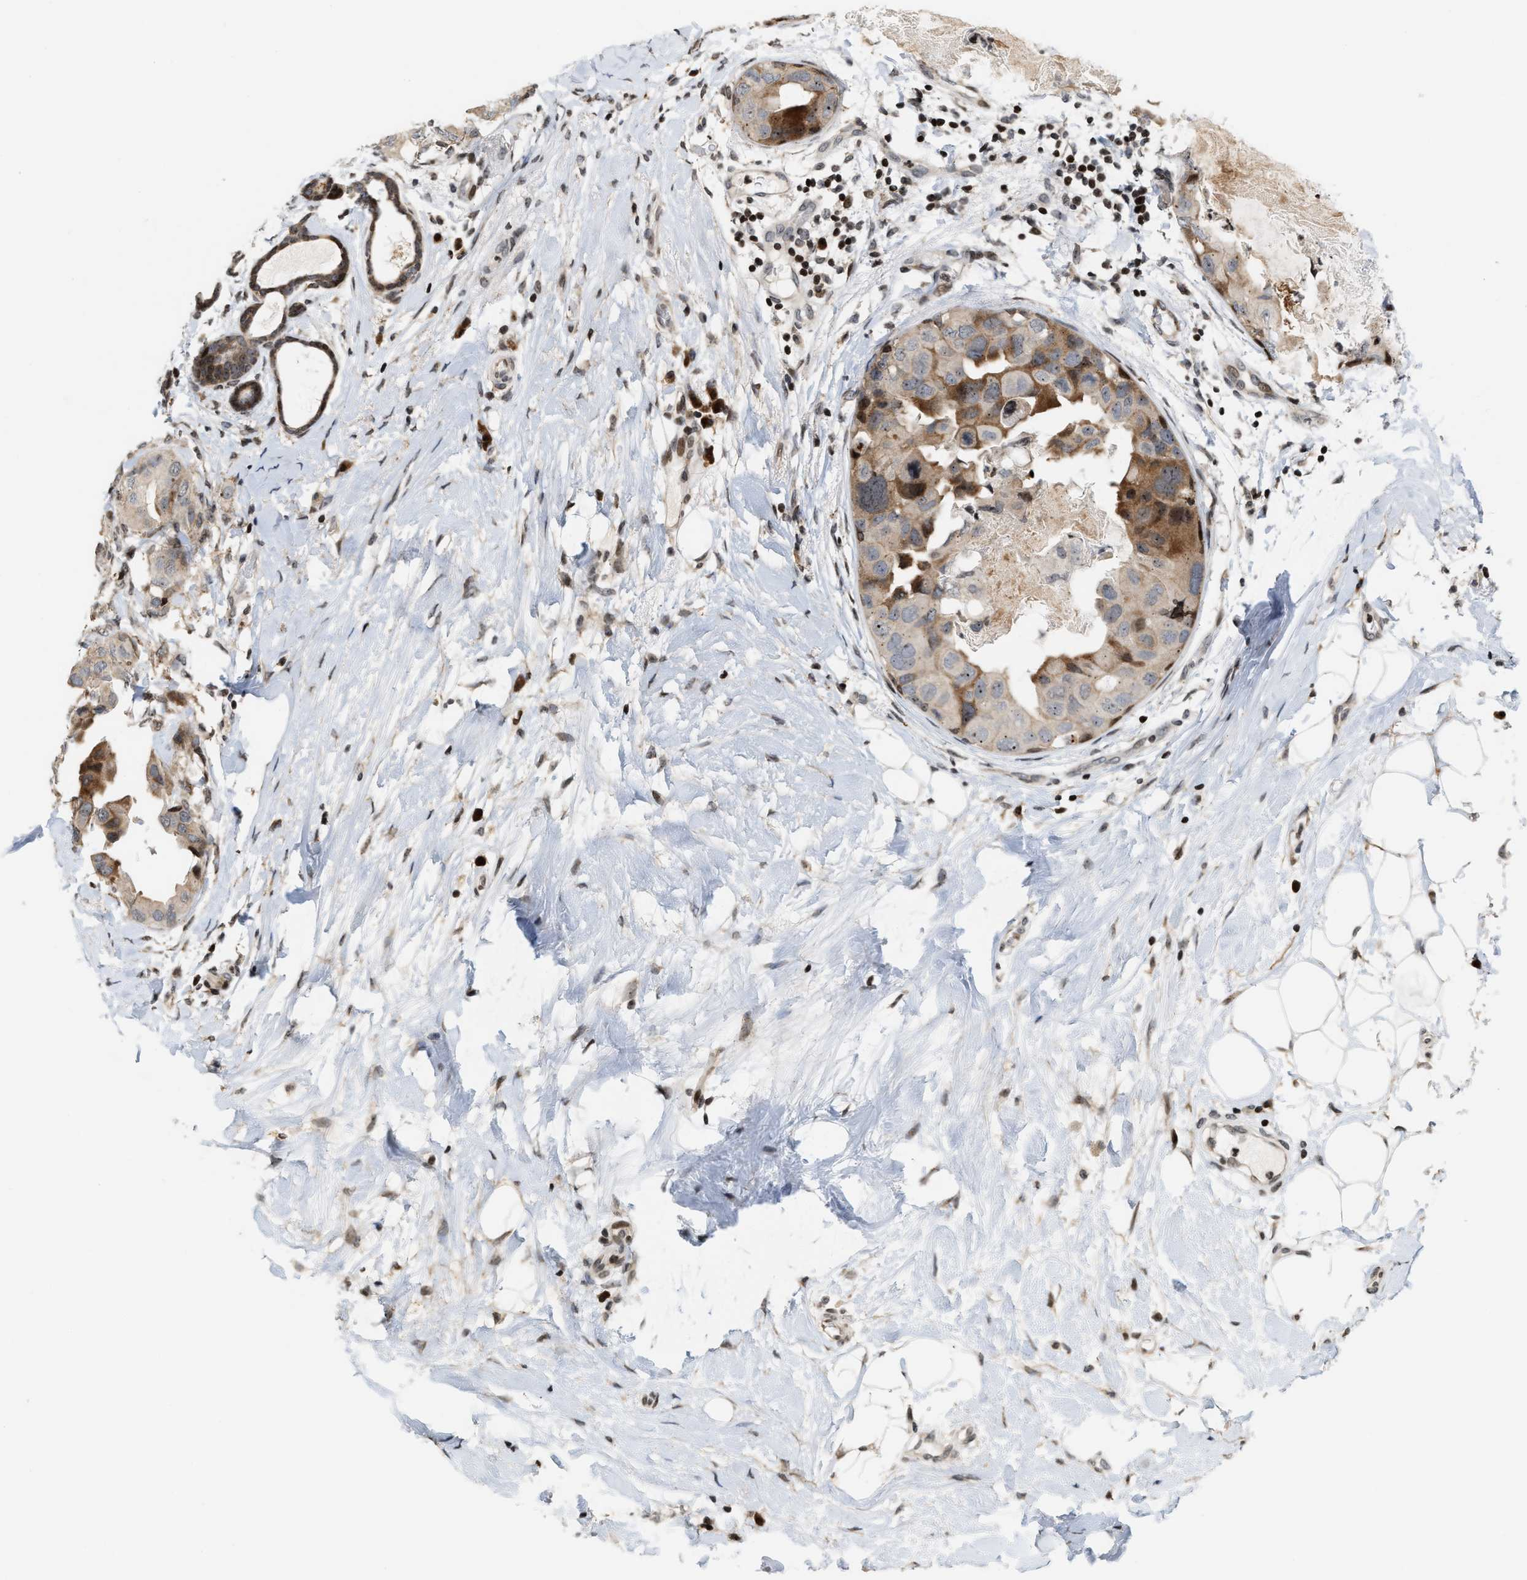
{"staining": {"intensity": "moderate", "quantity": "25%-75%", "location": "cytoplasmic/membranous"}, "tissue": "breast cancer", "cell_type": "Tumor cells", "image_type": "cancer", "snomed": [{"axis": "morphology", "description": "Duct carcinoma"}, {"axis": "topography", "description": "Breast"}], "caption": "Protein expression analysis of human breast cancer (intraductal carcinoma) reveals moderate cytoplasmic/membranous staining in about 25%-75% of tumor cells.", "gene": "PDZD2", "patient": {"sex": "female", "age": 40}}